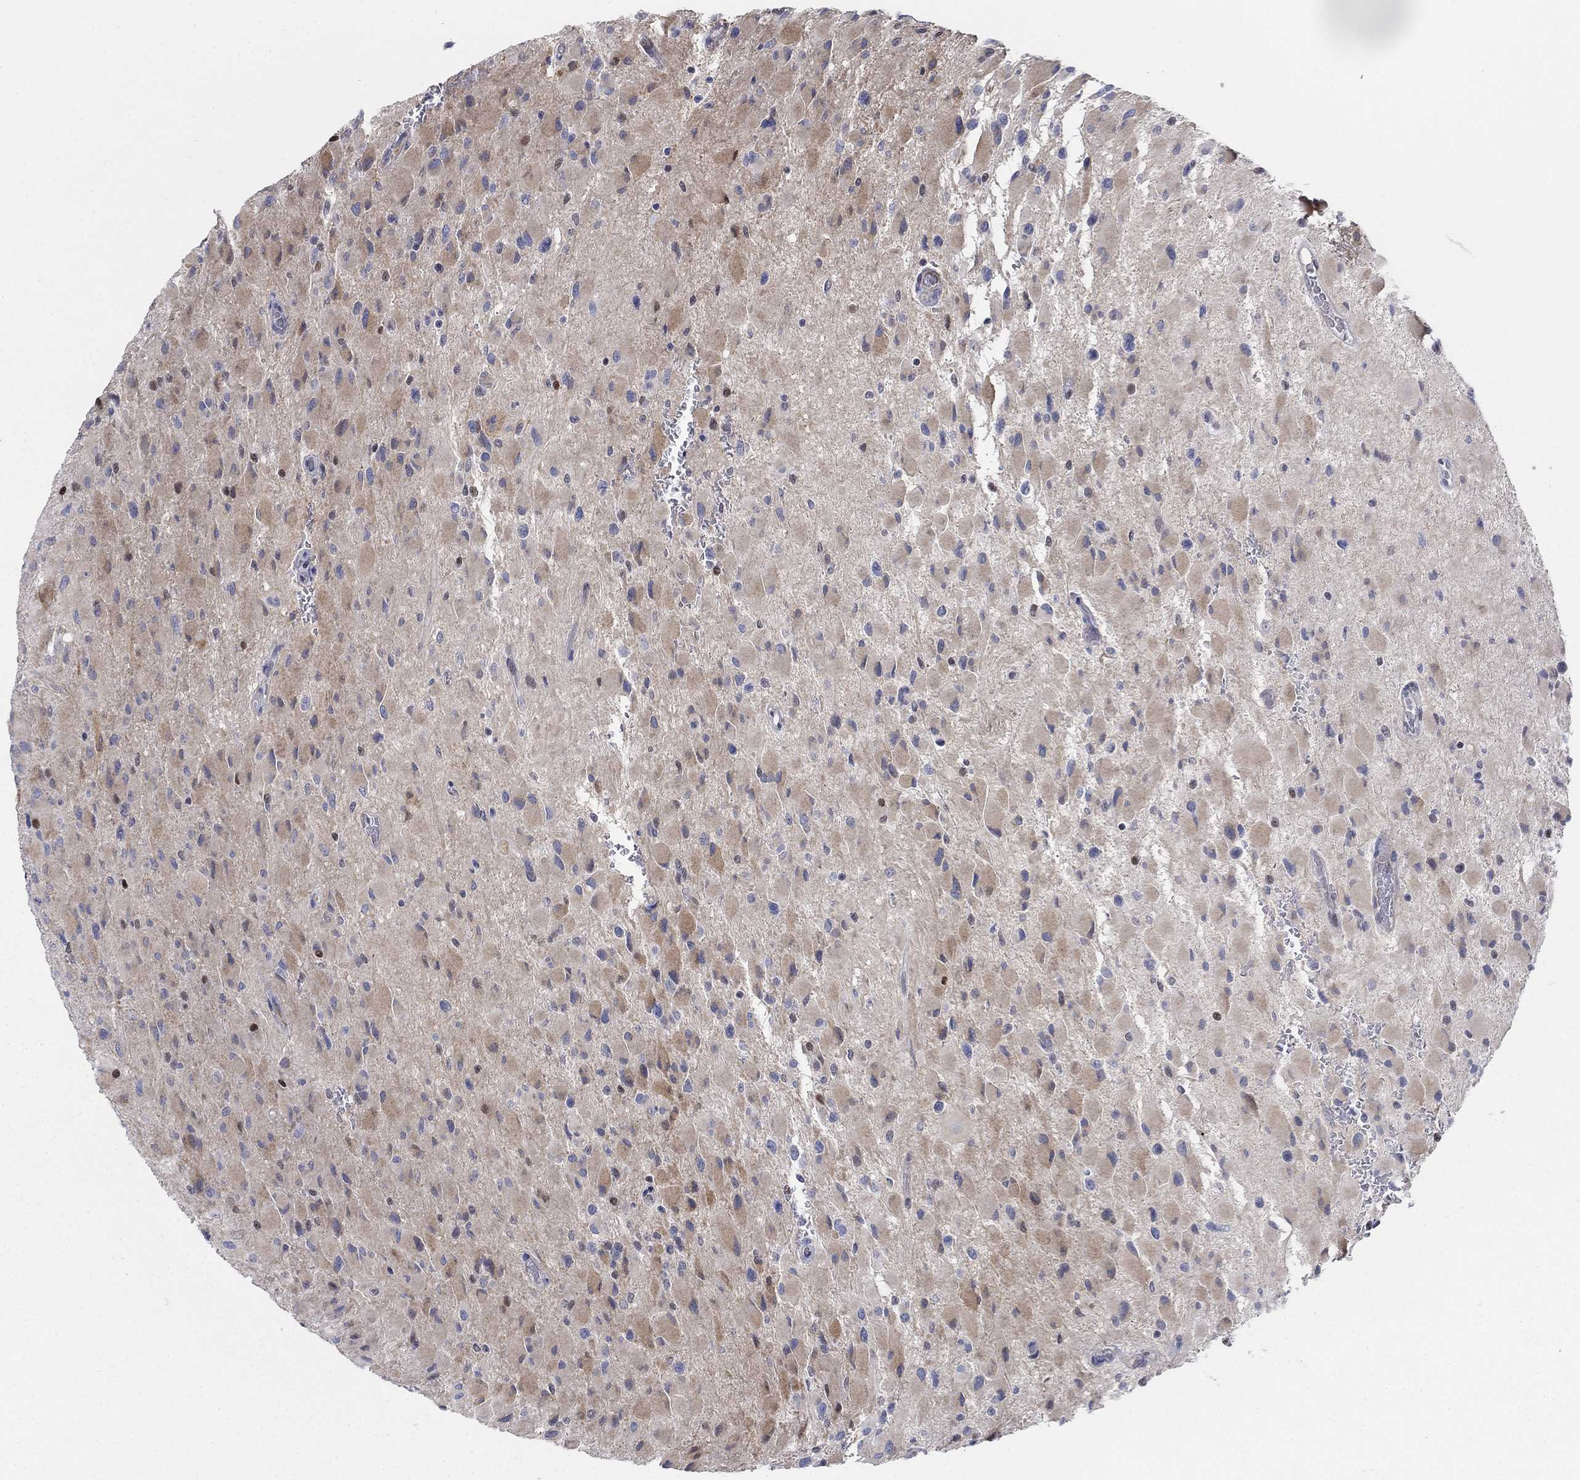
{"staining": {"intensity": "moderate", "quantity": "<25%", "location": "cytoplasmic/membranous"}, "tissue": "glioma", "cell_type": "Tumor cells", "image_type": "cancer", "snomed": [{"axis": "morphology", "description": "Glioma, malignant, High grade"}, {"axis": "topography", "description": "Cerebral cortex"}], "caption": "IHC micrograph of human malignant high-grade glioma stained for a protein (brown), which displays low levels of moderate cytoplasmic/membranous expression in about <25% of tumor cells.", "gene": "MYO3A", "patient": {"sex": "female", "age": 36}}